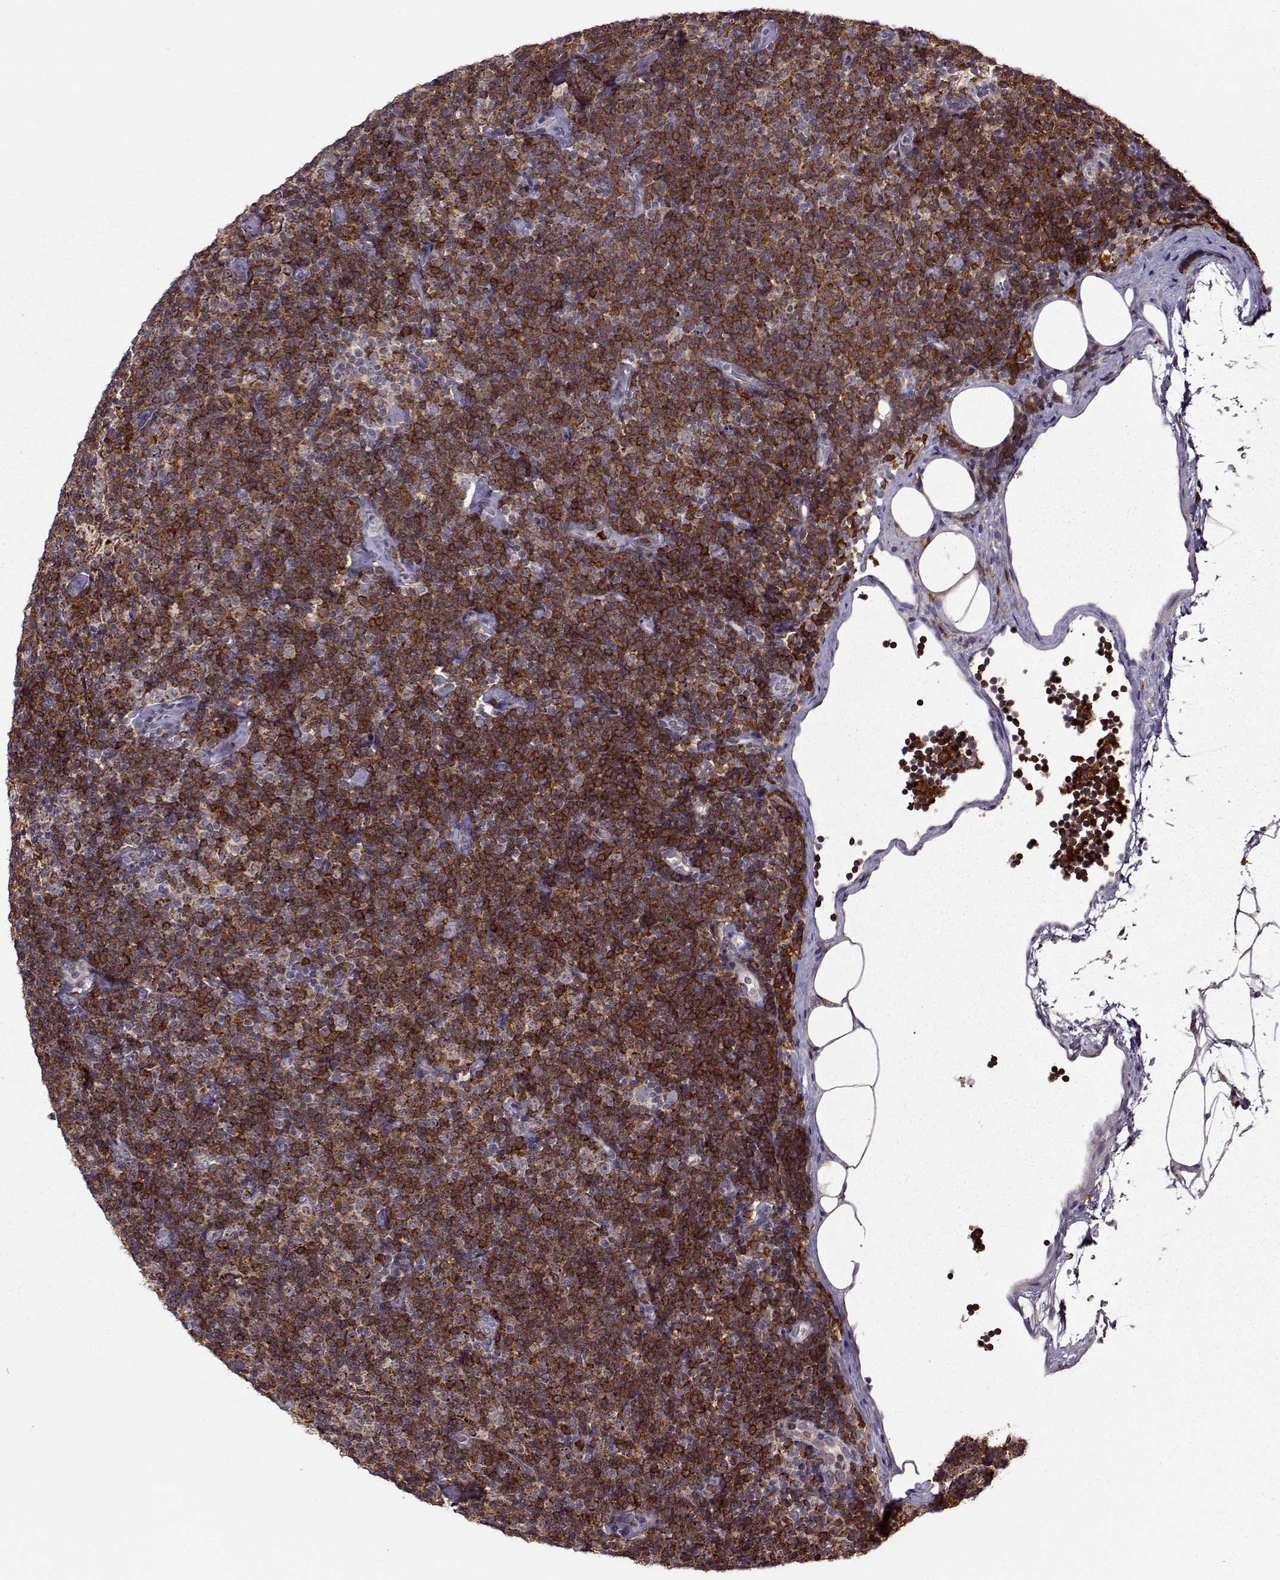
{"staining": {"intensity": "strong", "quantity": ">75%", "location": "cytoplasmic/membranous"}, "tissue": "lymphoma", "cell_type": "Tumor cells", "image_type": "cancer", "snomed": [{"axis": "morphology", "description": "Malignant lymphoma, non-Hodgkin's type, Low grade"}, {"axis": "topography", "description": "Lymph node"}], "caption": "Immunohistochemical staining of lymphoma demonstrates high levels of strong cytoplasmic/membranous protein expression in approximately >75% of tumor cells.", "gene": "MTSS1", "patient": {"sex": "male", "age": 81}}